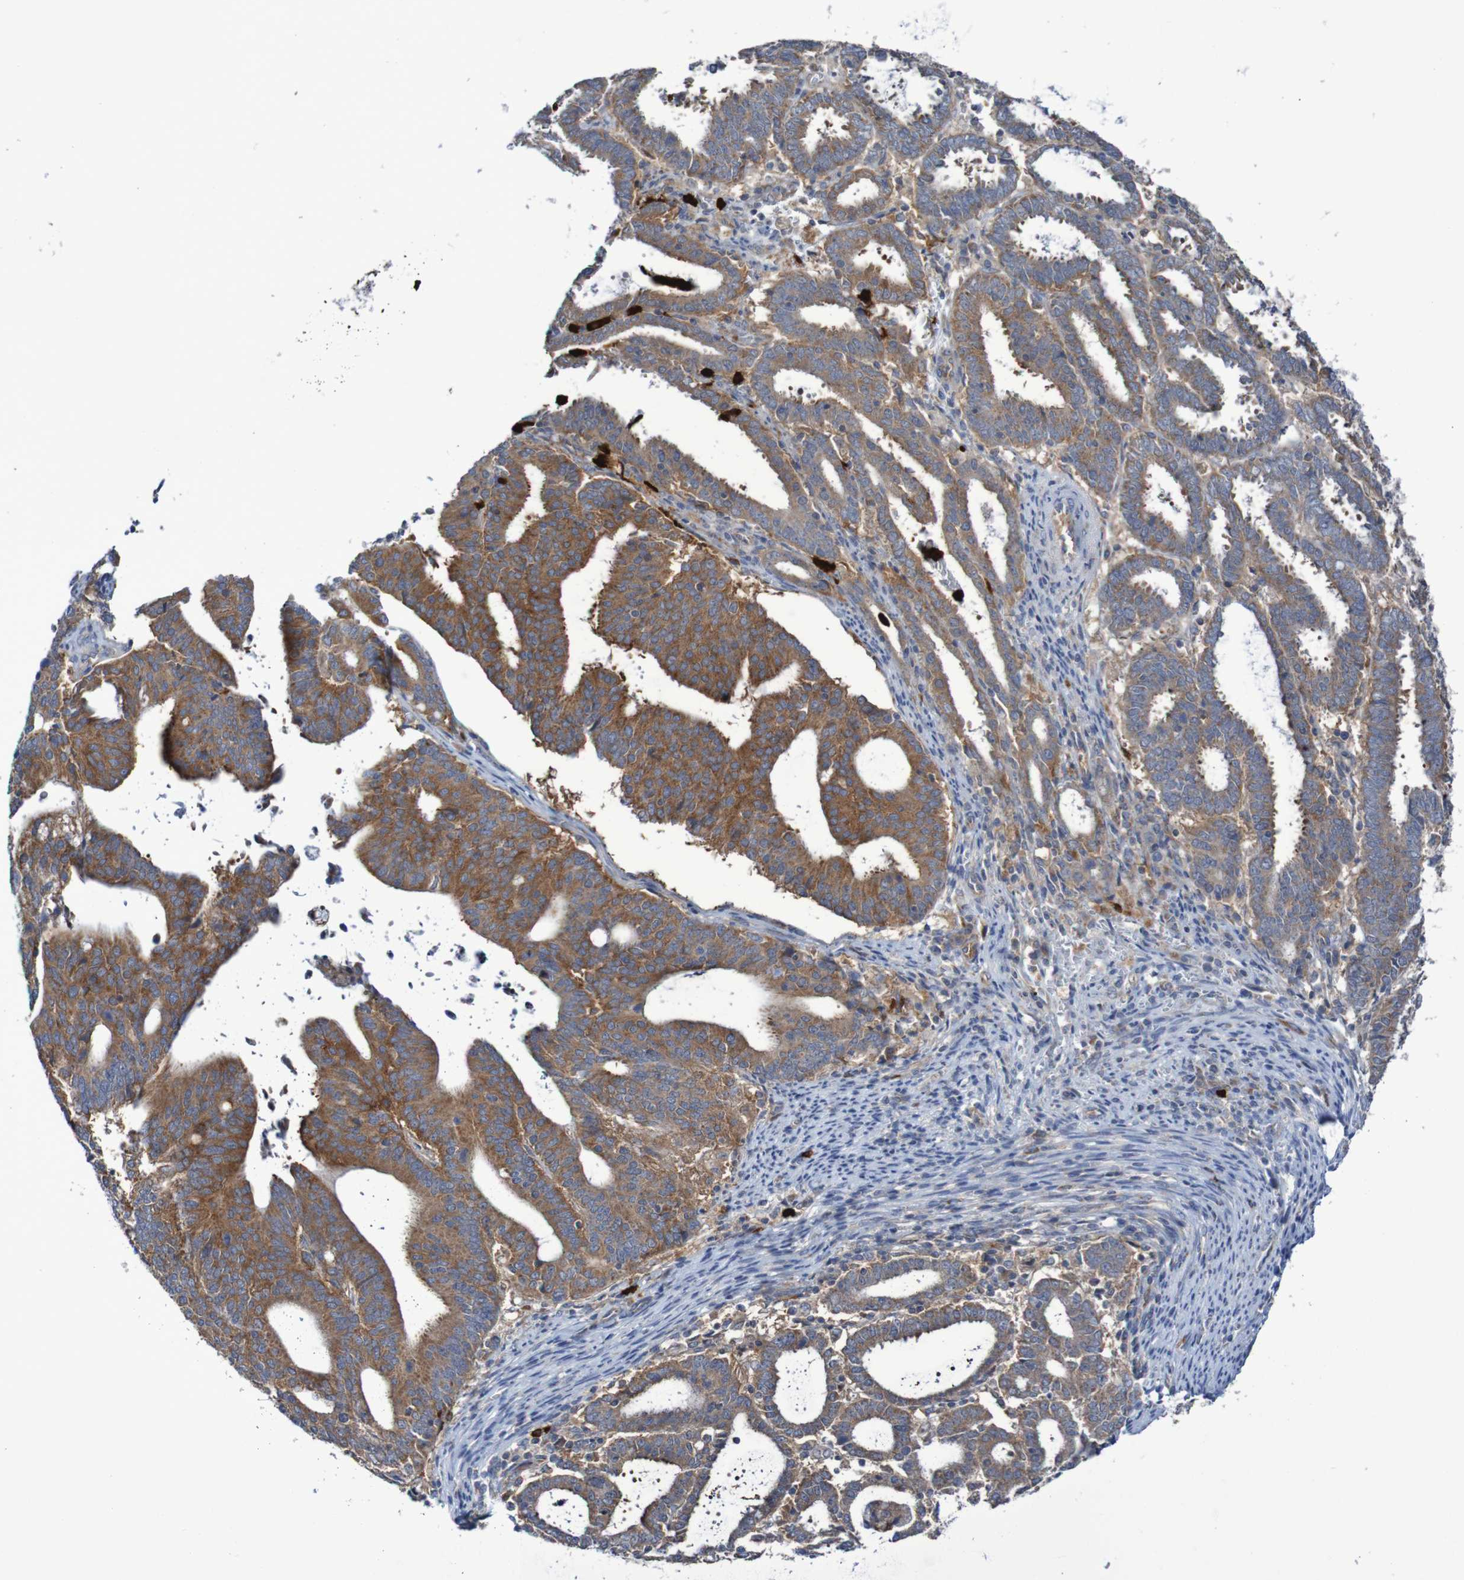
{"staining": {"intensity": "moderate", "quantity": ">75%", "location": "cytoplasmic/membranous"}, "tissue": "endometrial cancer", "cell_type": "Tumor cells", "image_type": "cancer", "snomed": [{"axis": "morphology", "description": "Adenocarcinoma, NOS"}, {"axis": "topography", "description": "Uterus"}], "caption": "High-power microscopy captured an IHC micrograph of endometrial cancer, revealing moderate cytoplasmic/membranous expression in approximately >75% of tumor cells.", "gene": "PARP4", "patient": {"sex": "female", "age": 83}}